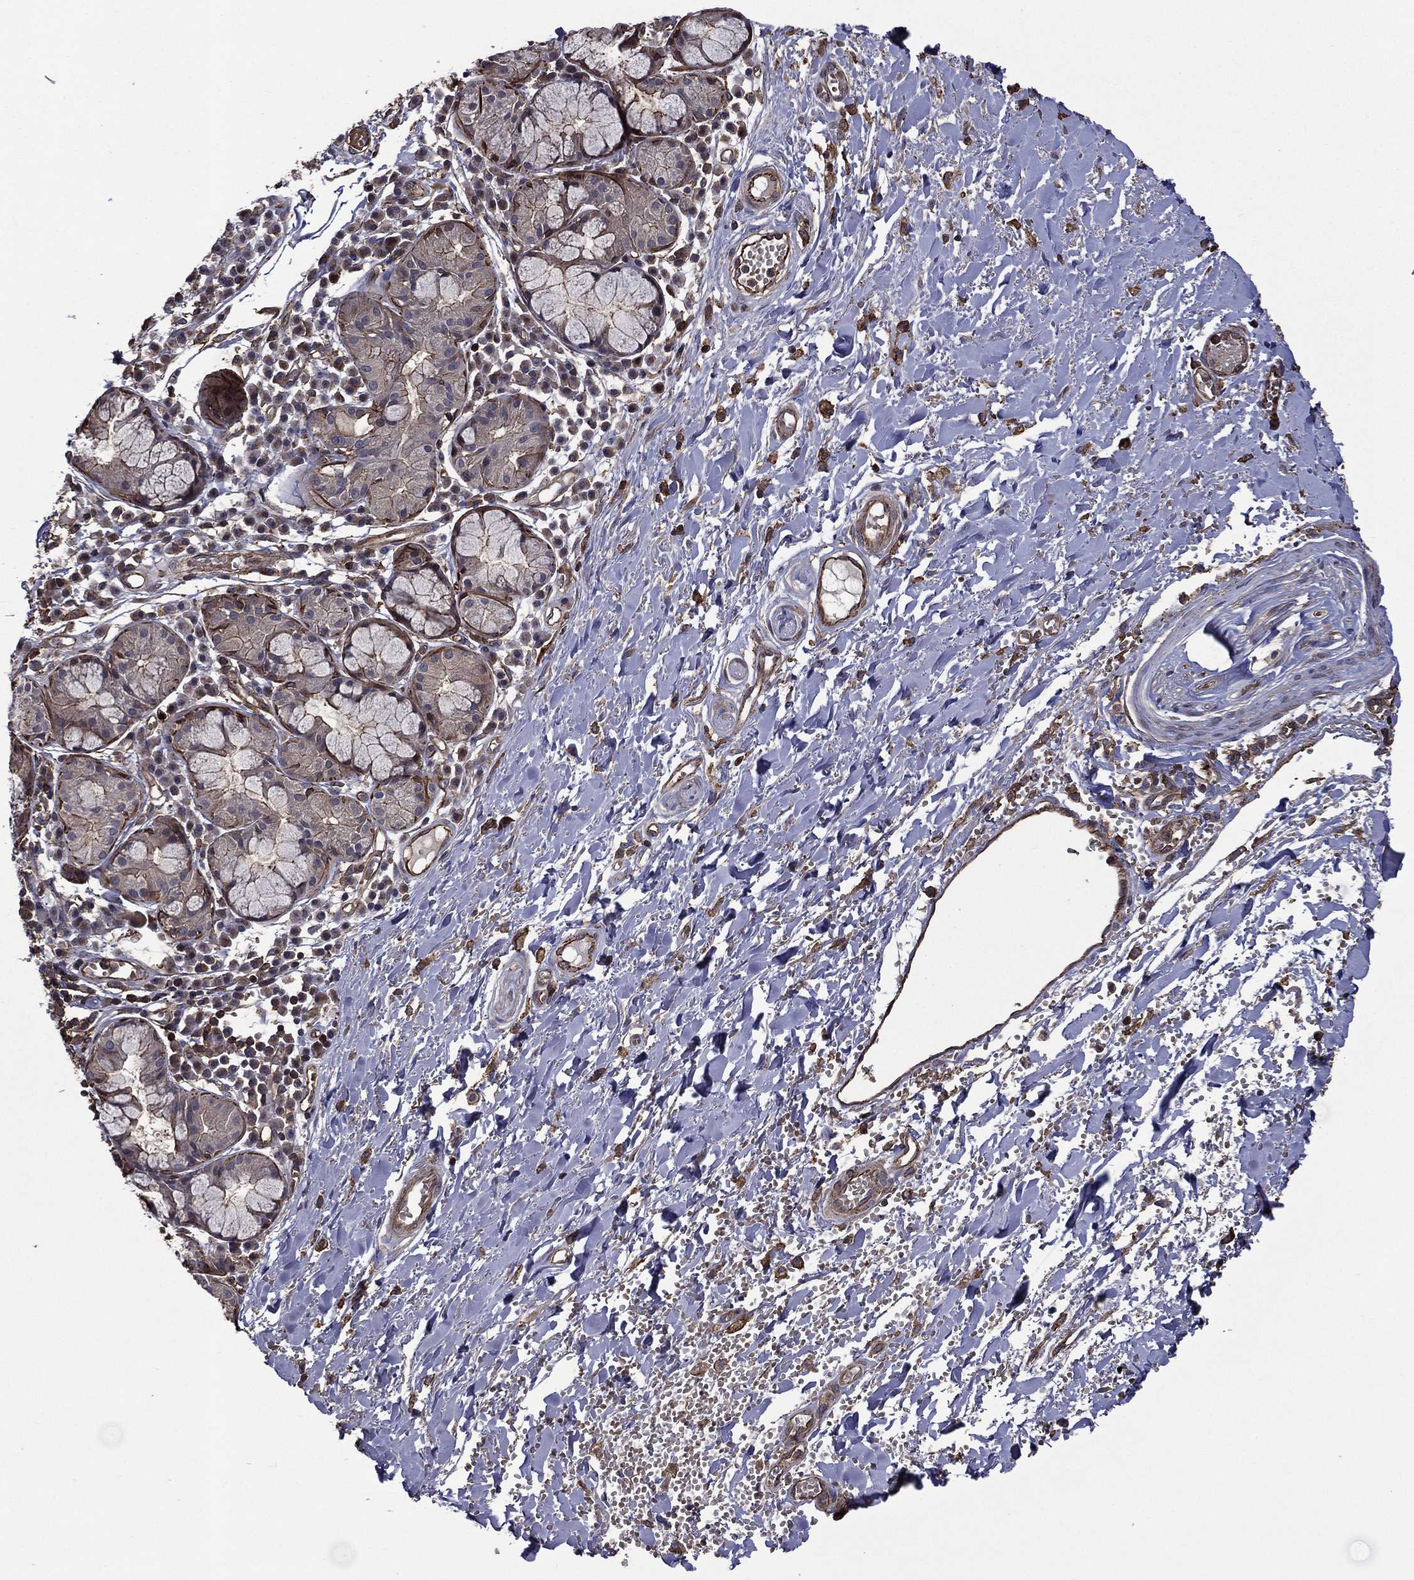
{"staining": {"intensity": "negative", "quantity": "none", "location": "none"}, "tissue": "adipose tissue", "cell_type": "Adipocytes", "image_type": "normal", "snomed": [{"axis": "morphology", "description": "Normal tissue, NOS"}, {"axis": "topography", "description": "Cartilage tissue"}], "caption": "The photomicrograph demonstrates no staining of adipocytes in unremarkable adipose tissue. Nuclei are stained in blue.", "gene": "PLPP3", "patient": {"sex": "male", "age": 81}}